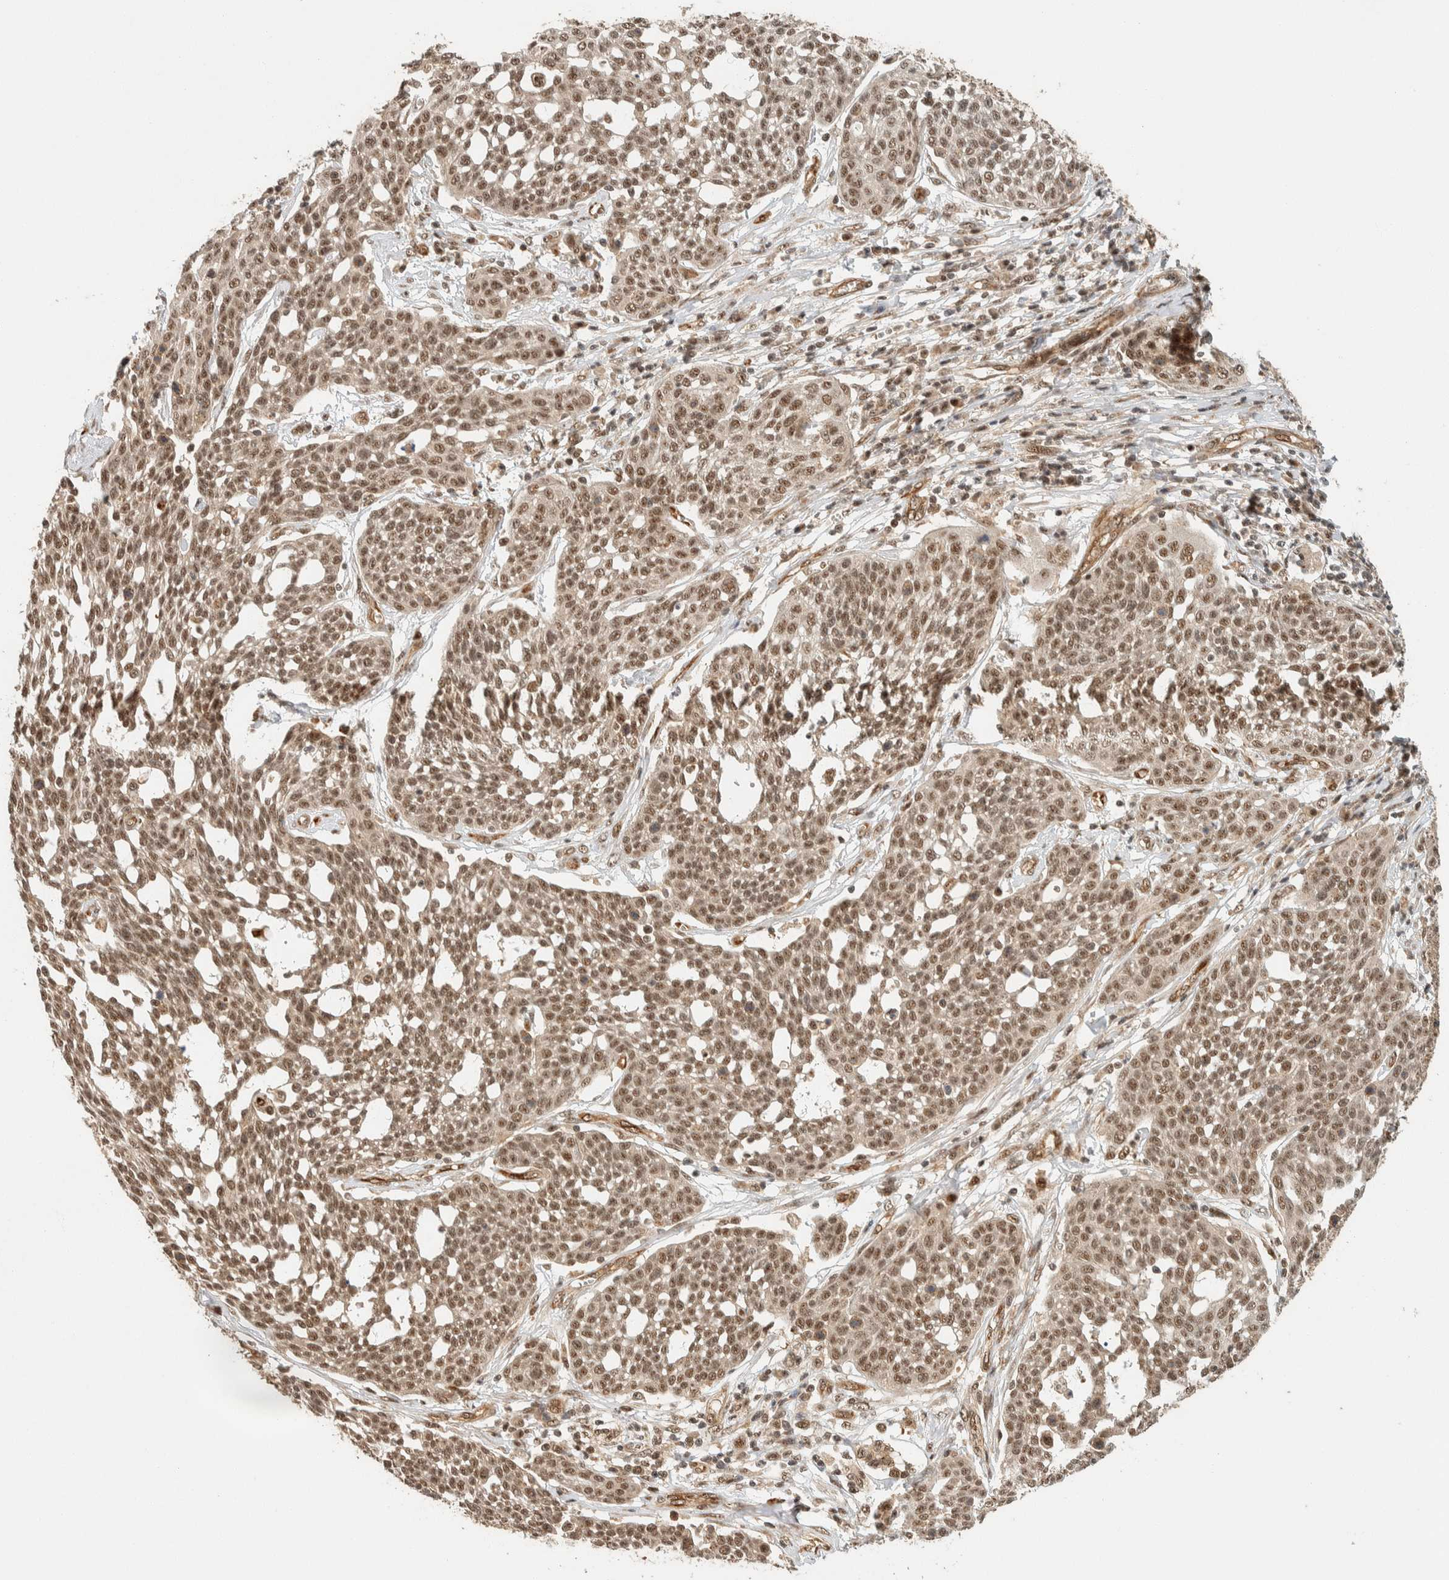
{"staining": {"intensity": "moderate", "quantity": ">75%", "location": "nuclear"}, "tissue": "cervical cancer", "cell_type": "Tumor cells", "image_type": "cancer", "snomed": [{"axis": "morphology", "description": "Squamous cell carcinoma, NOS"}, {"axis": "topography", "description": "Cervix"}], "caption": "The immunohistochemical stain highlights moderate nuclear expression in tumor cells of squamous cell carcinoma (cervical) tissue.", "gene": "SIK1", "patient": {"sex": "female", "age": 34}}